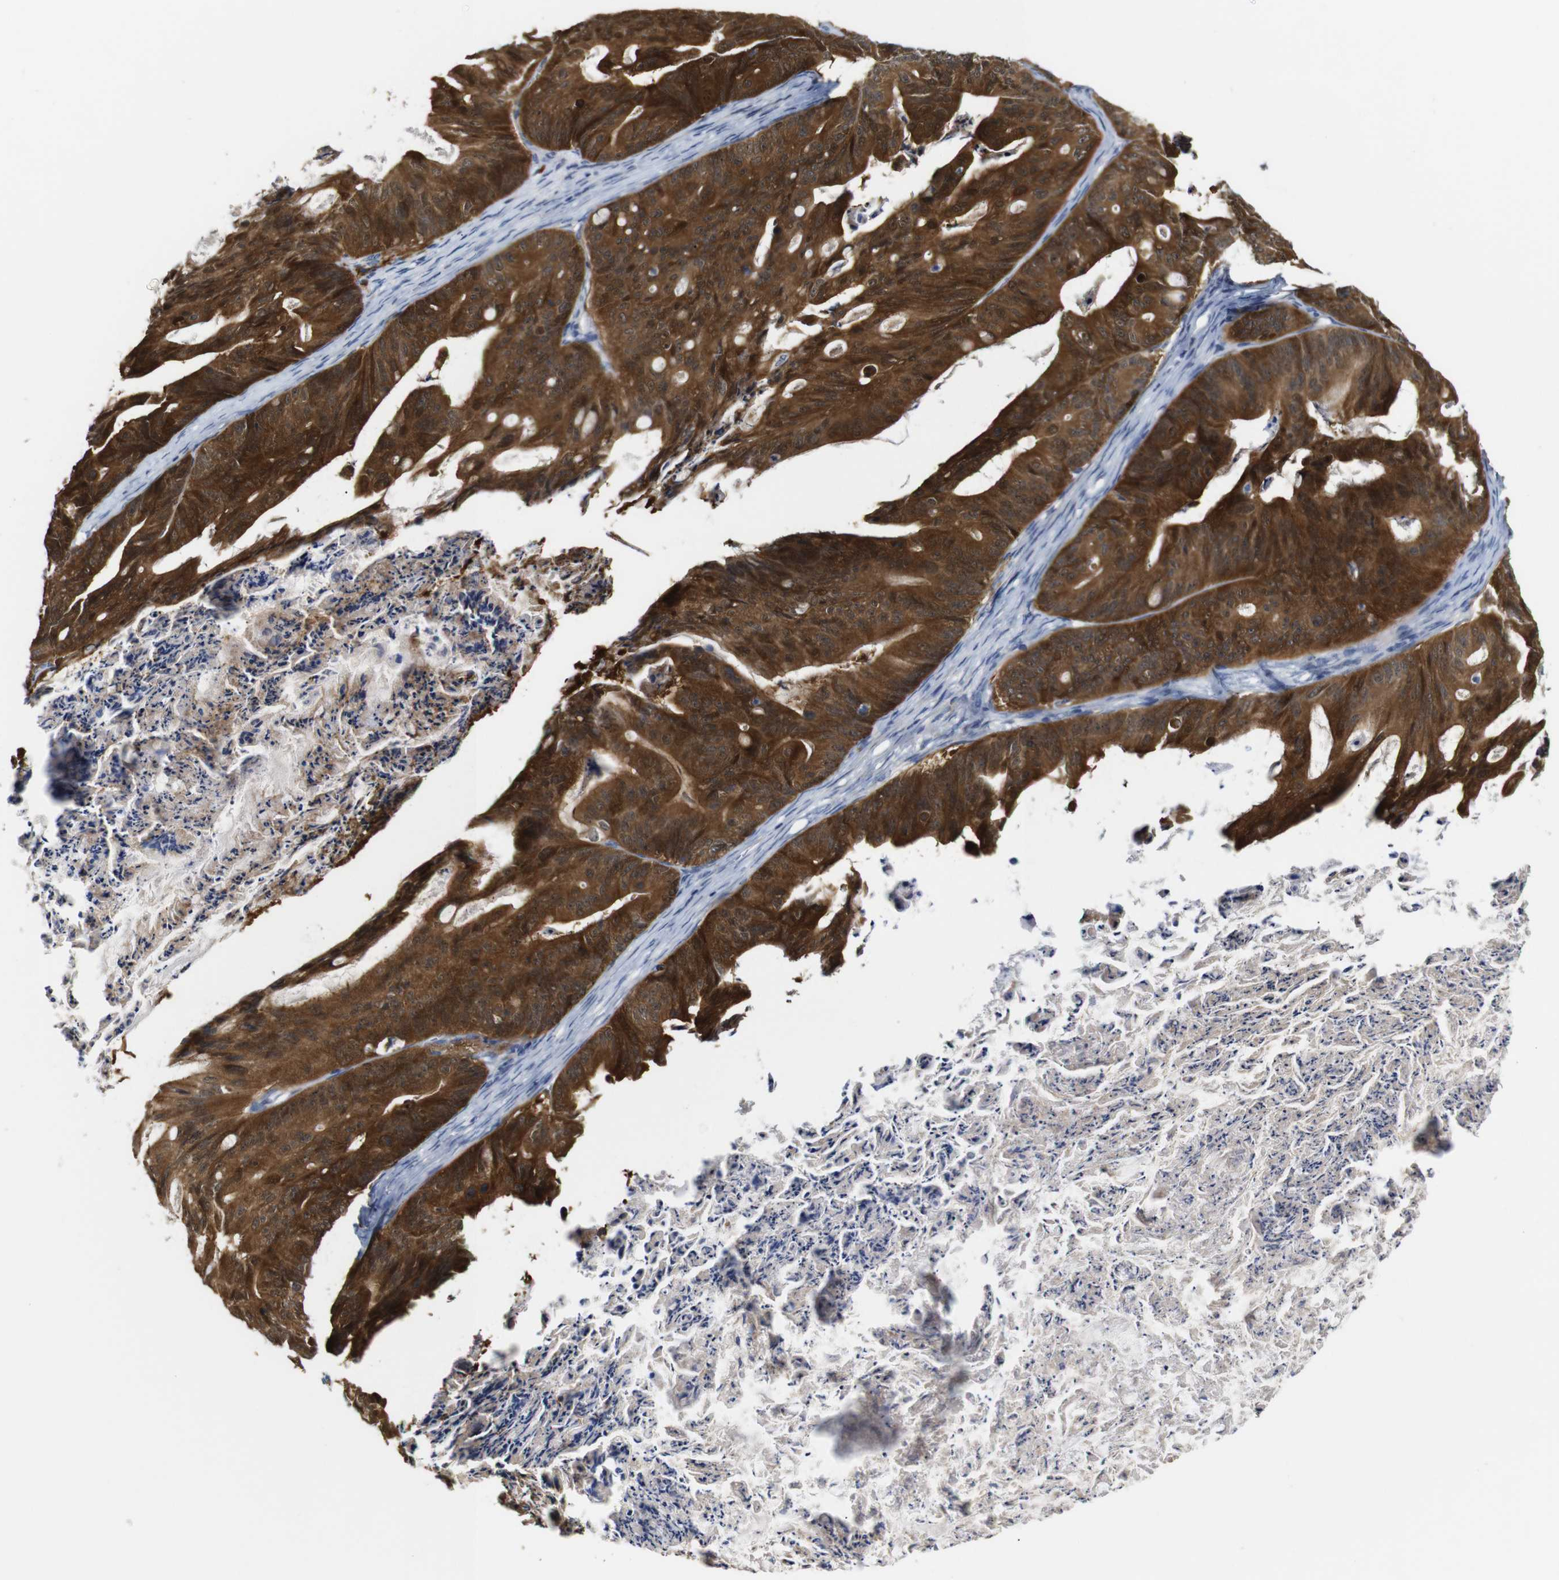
{"staining": {"intensity": "strong", "quantity": ">75%", "location": "cytoplasmic/membranous"}, "tissue": "ovarian cancer", "cell_type": "Tumor cells", "image_type": "cancer", "snomed": [{"axis": "morphology", "description": "Cystadenocarcinoma, mucinous, NOS"}, {"axis": "topography", "description": "Ovary"}], "caption": "This histopathology image demonstrates immunohistochemistry staining of ovarian cancer, with high strong cytoplasmic/membranous expression in about >75% of tumor cells.", "gene": "TBC1D32", "patient": {"sex": "female", "age": 37}}